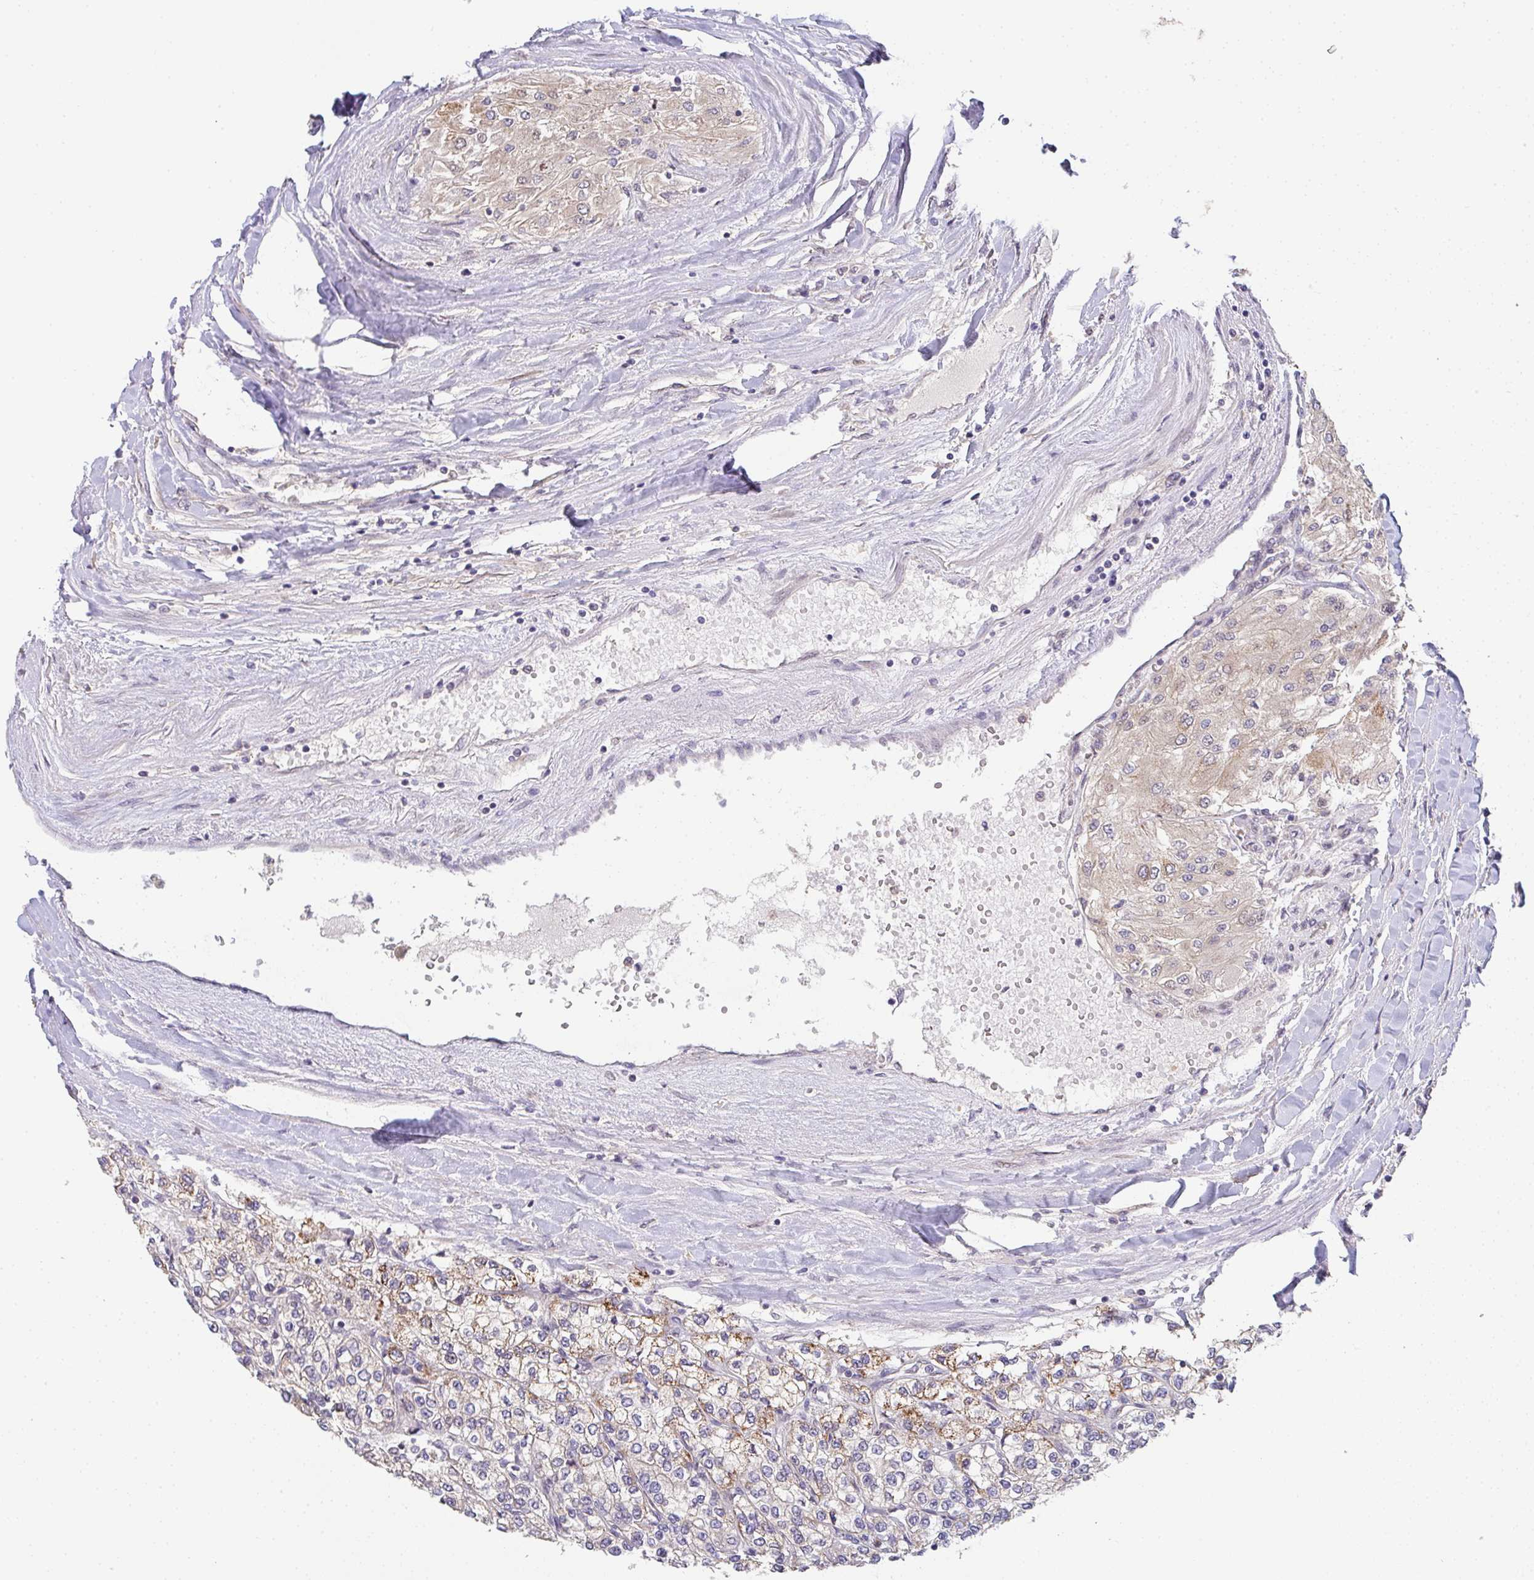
{"staining": {"intensity": "weak", "quantity": "25%-75%", "location": "cytoplasmic/membranous"}, "tissue": "renal cancer", "cell_type": "Tumor cells", "image_type": "cancer", "snomed": [{"axis": "morphology", "description": "Adenocarcinoma, NOS"}, {"axis": "topography", "description": "Kidney"}], "caption": "The image shows a brown stain indicating the presence of a protein in the cytoplasmic/membranous of tumor cells in adenocarcinoma (renal).", "gene": "EEF1AKMT1", "patient": {"sex": "male", "age": 80}}